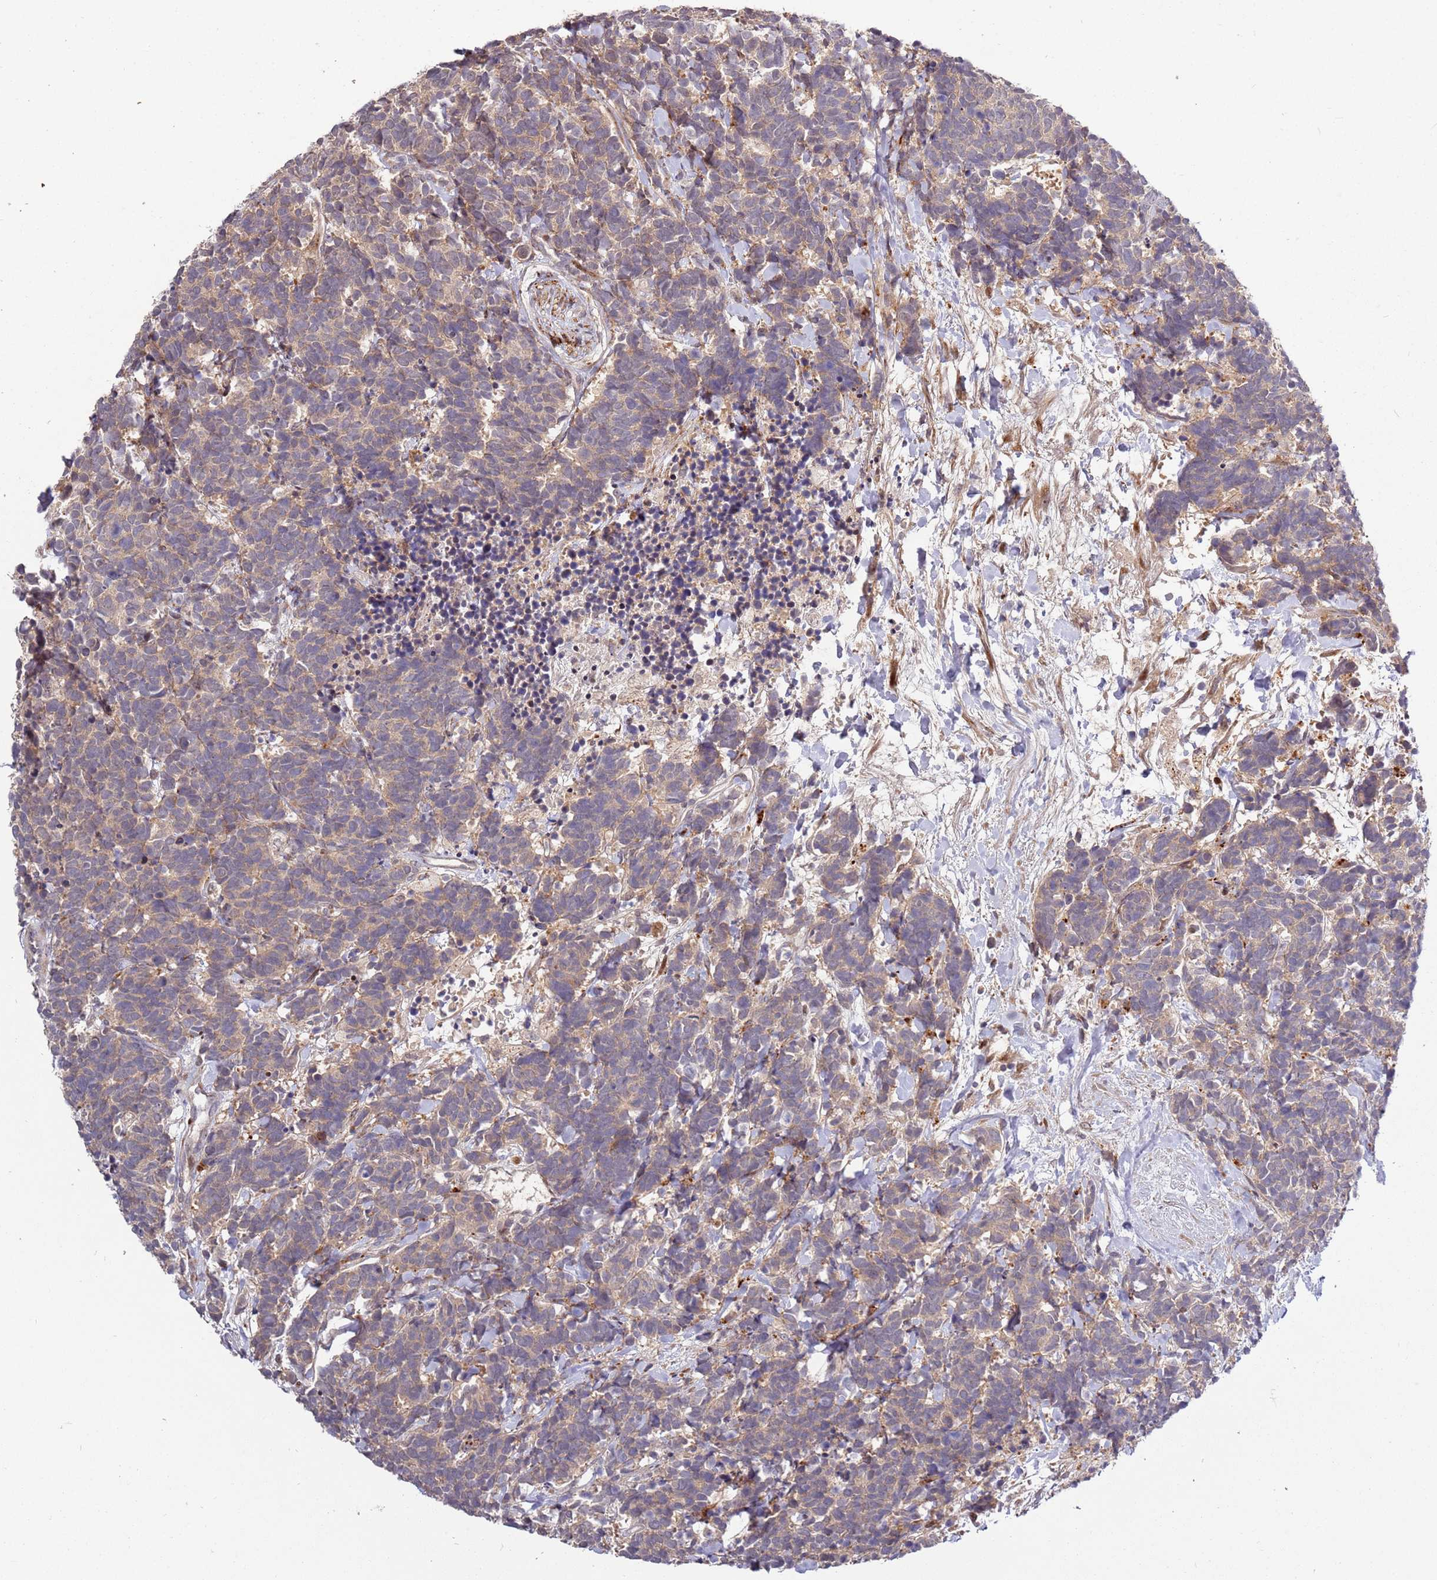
{"staining": {"intensity": "weak", "quantity": ">75%", "location": "cytoplasmic/membranous"}, "tissue": "carcinoid", "cell_type": "Tumor cells", "image_type": "cancer", "snomed": [{"axis": "morphology", "description": "Carcinoma, NOS"}, {"axis": "morphology", "description": "Carcinoid, malignant, NOS"}, {"axis": "topography", "description": "Prostate"}], "caption": "Immunohistochemistry (IHC) of carcinoid demonstrates low levels of weak cytoplasmic/membranous staining in approximately >75% of tumor cells.", "gene": "RHBDL1", "patient": {"sex": "male", "age": 57}}